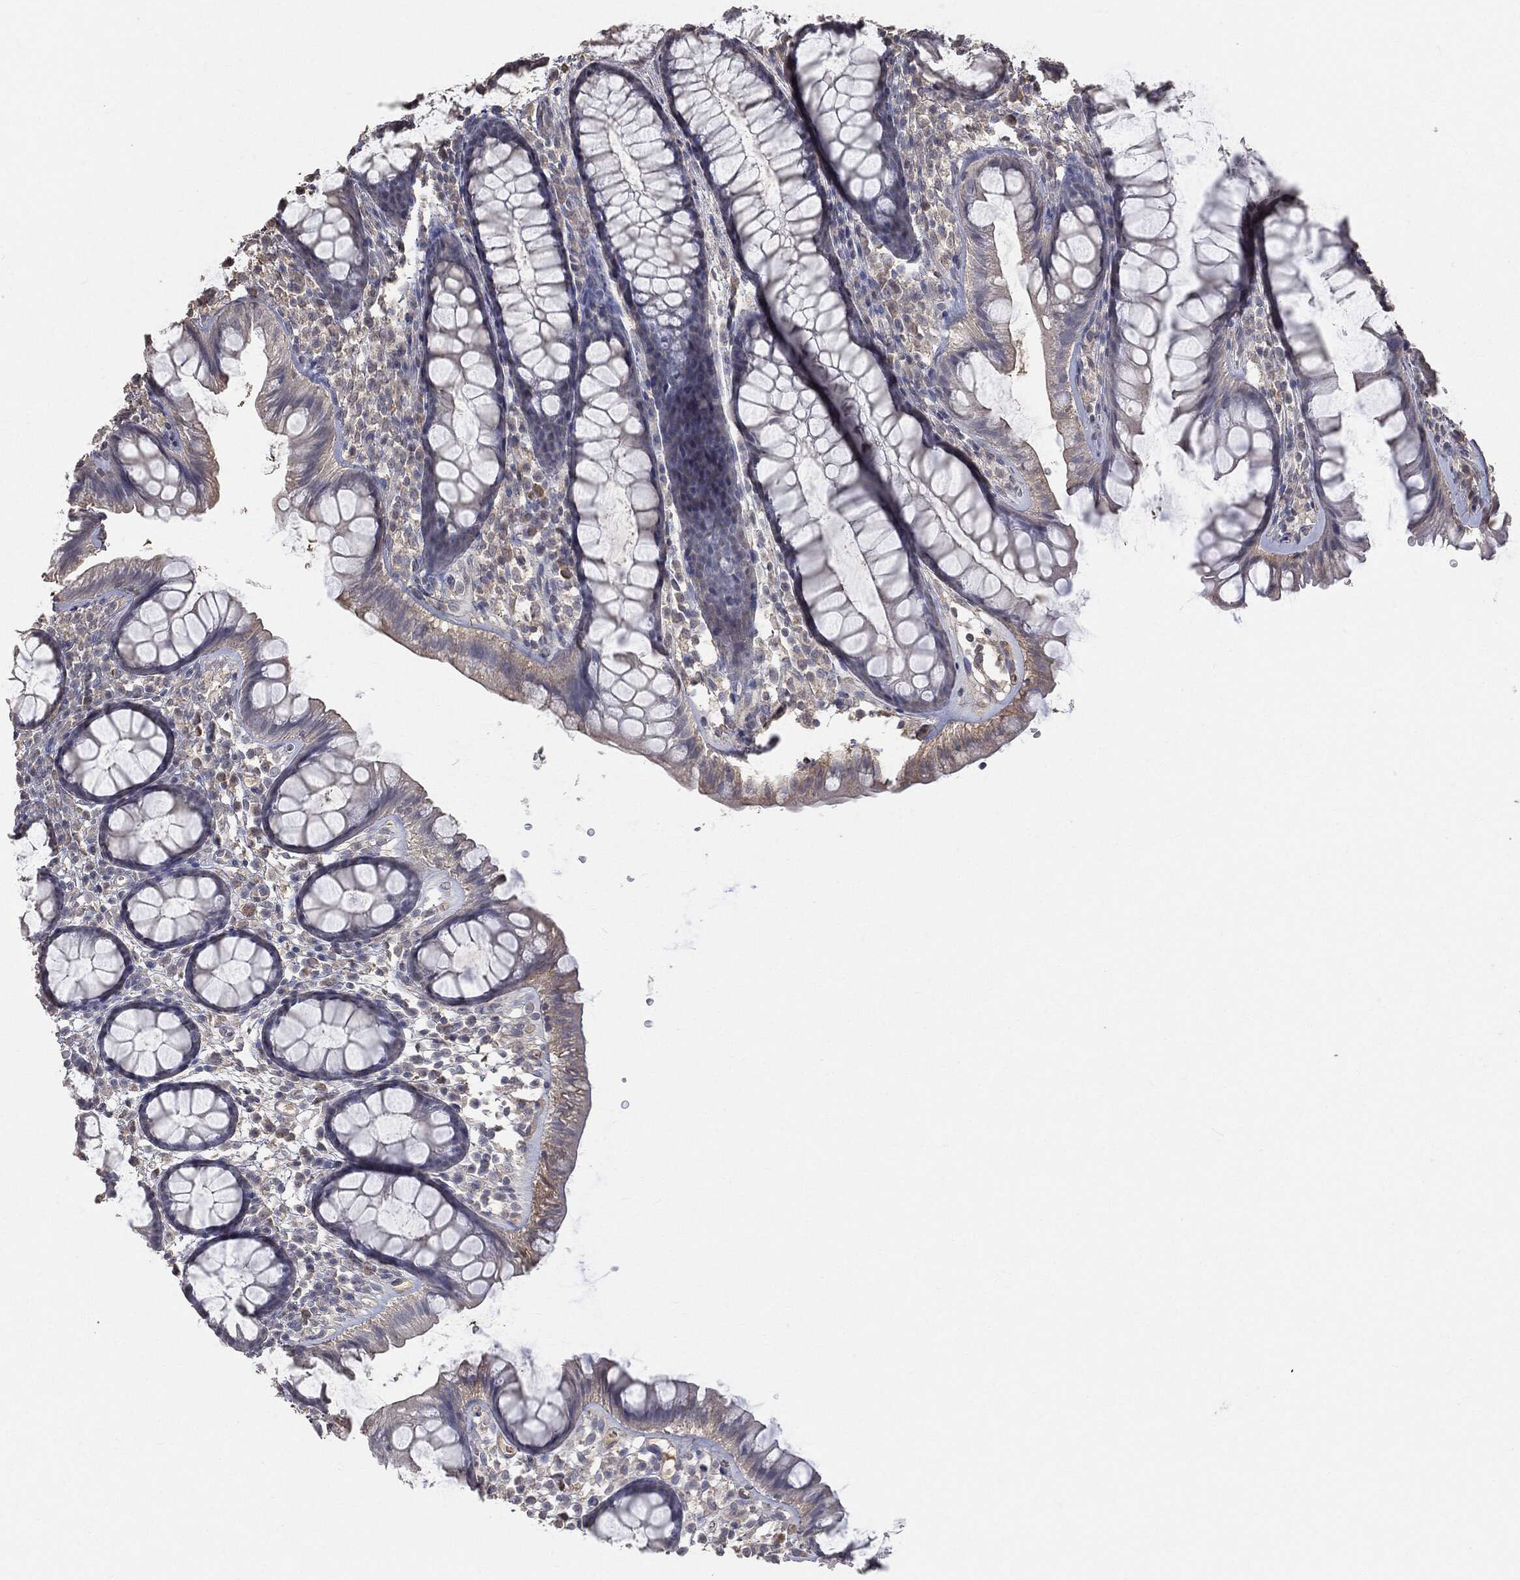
{"staining": {"intensity": "negative", "quantity": "none", "location": "none"}, "tissue": "colon", "cell_type": "Glandular cells", "image_type": "normal", "snomed": [{"axis": "morphology", "description": "Normal tissue, NOS"}, {"axis": "topography", "description": "Colon"}], "caption": "Histopathology image shows no protein expression in glandular cells of normal colon.", "gene": "SNAP25", "patient": {"sex": "male", "age": 76}}